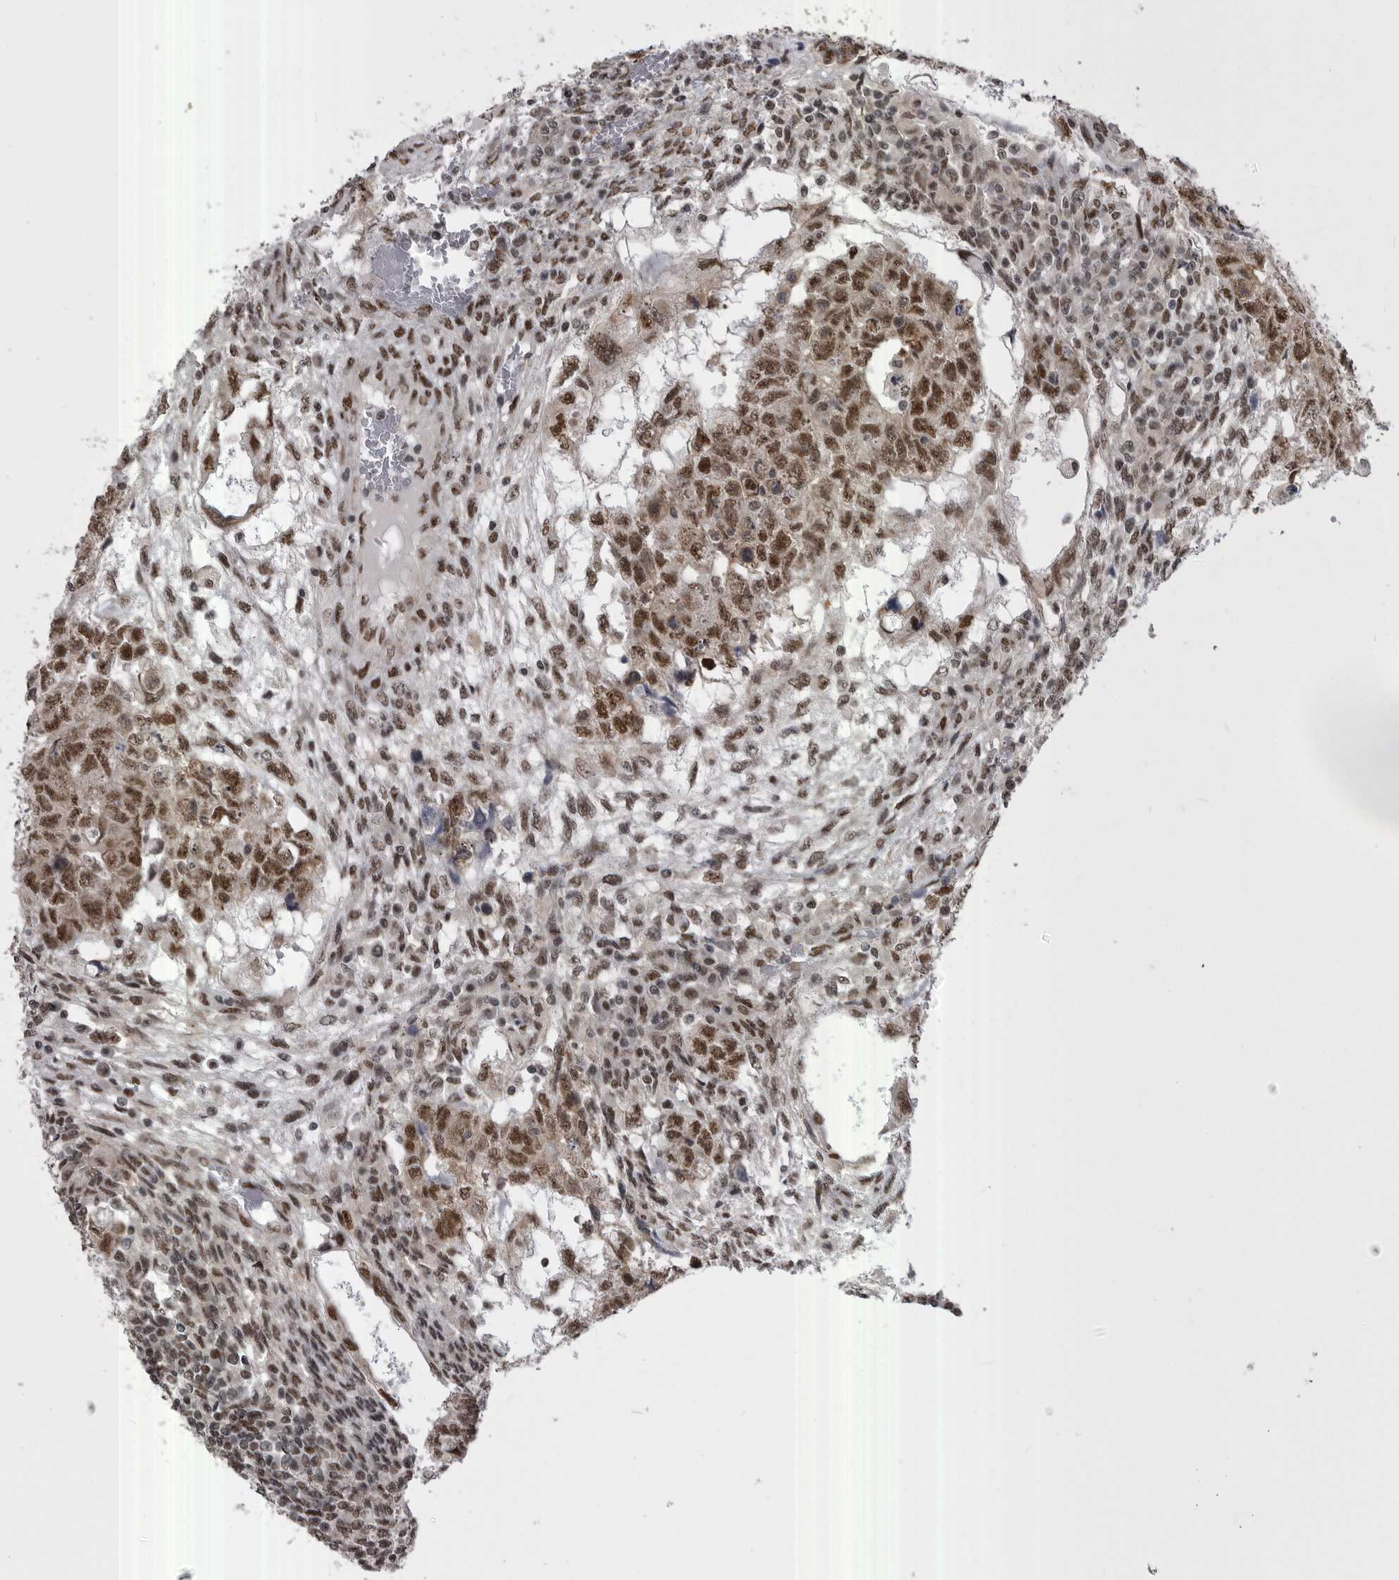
{"staining": {"intensity": "moderate", "quantity": ">75%", "location": "nuclear"}, "tissue": "testis cancer", "cell_type": "Tumor cells", "image_type": "cancer", "snomed": [{"axis": "morphology", "description": "Normal tissue, NOS"}, {"axis": "morphology", "description": "Carcinoma, Embryonal, NOS"}, {"axis": "topography", "description": "Testis"}], "caption": "Testis cancer stained with a protein marker reveals moderate staining in tumor cells.", "gene": "MEPCE", "patient": {"sex": "male", "age": 36}}